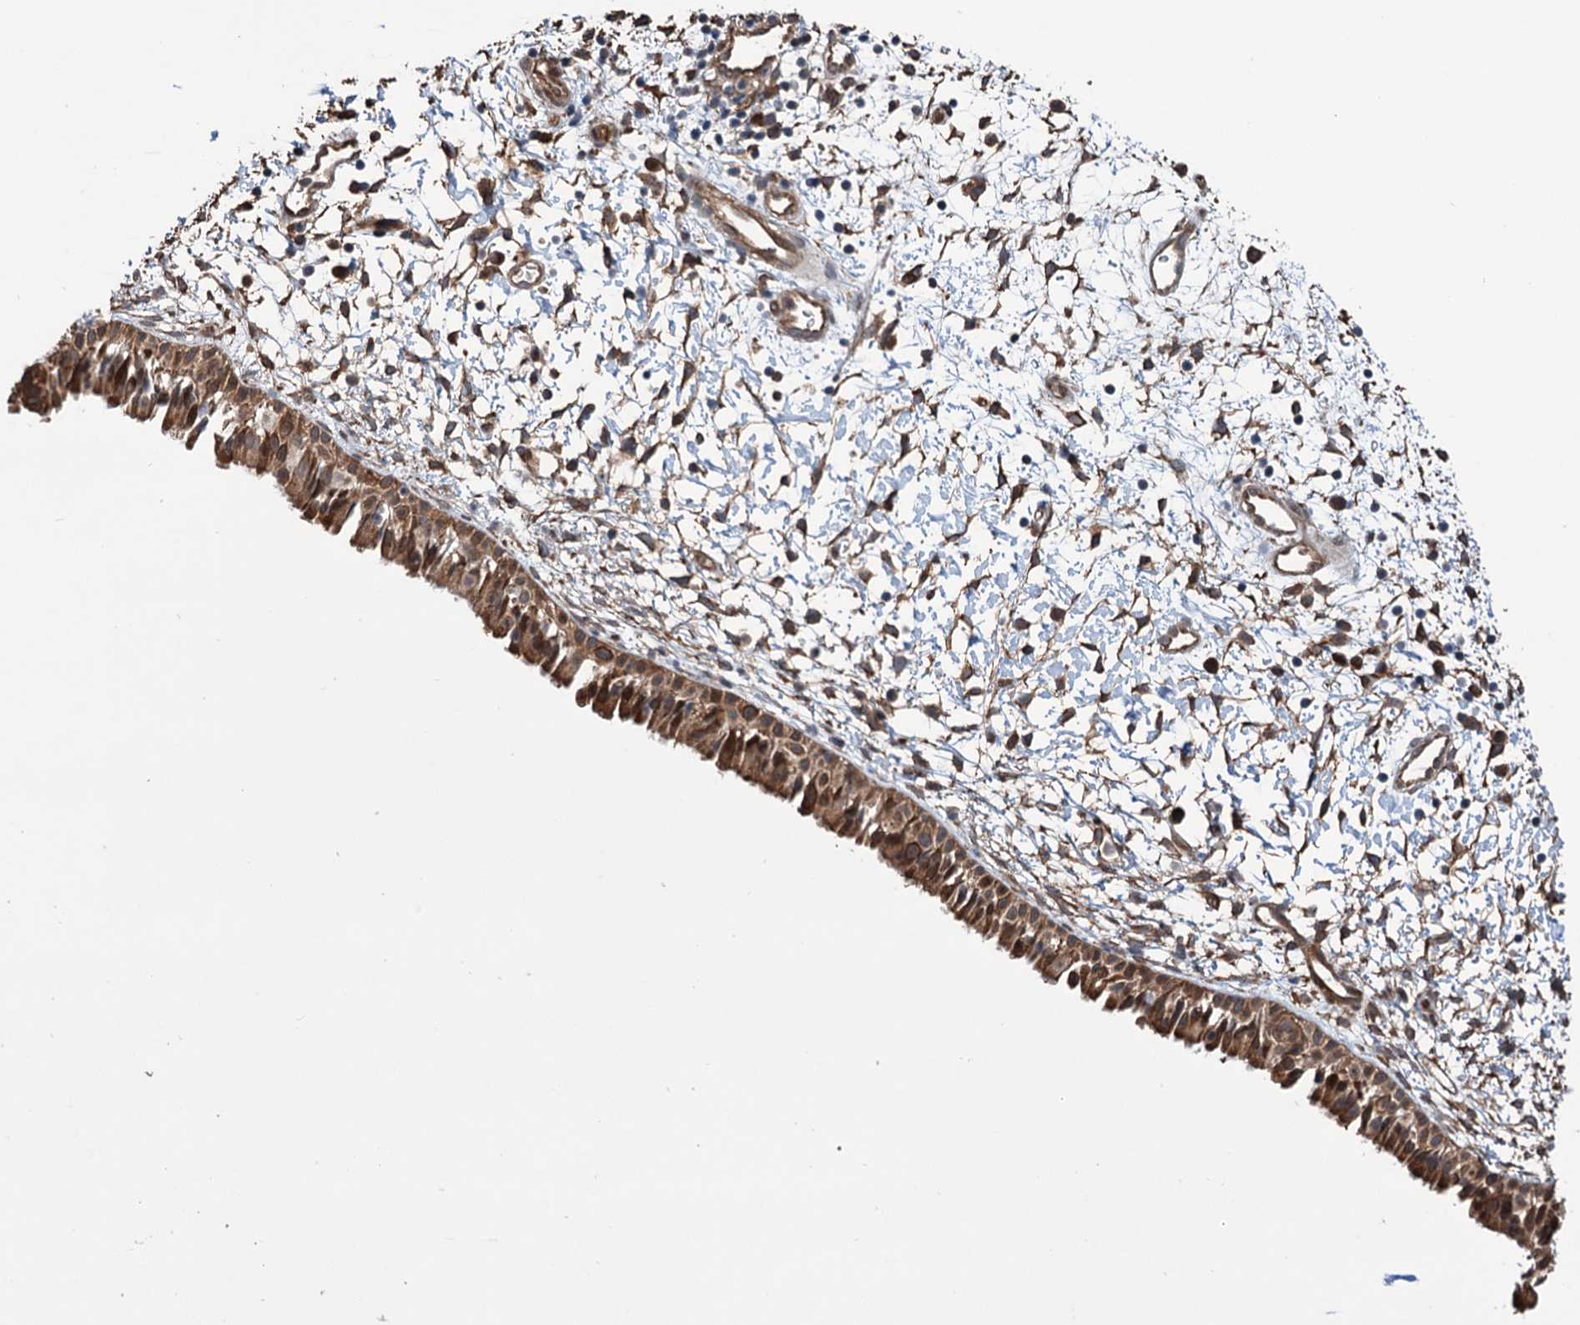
{"staining": {"intensity": "moderate", "quantity": ">75%", "location": "cytoplasmic/membranous"}, "tissue": "nasopharynx", "cell_type": "Respiratory epithelial cells", "image_type": "normal", "snomed": [{"axis": "morphology", "description": "Normal tissue, NOS"}, {"axis": "topography", "description": "Nasopharynx"}], "caption": "A brown stain highlights moderate cytoplasmic/membranous positivity of a protein in respiratory epithelial cells of benign nasopharynx. The staining was performed using DAB, with brown indicating positive protein expression. Nuclei are stained blue with hematoxylin.", "gene": "NCAPD2", "patient": {"sex": "male", "age": 22}}